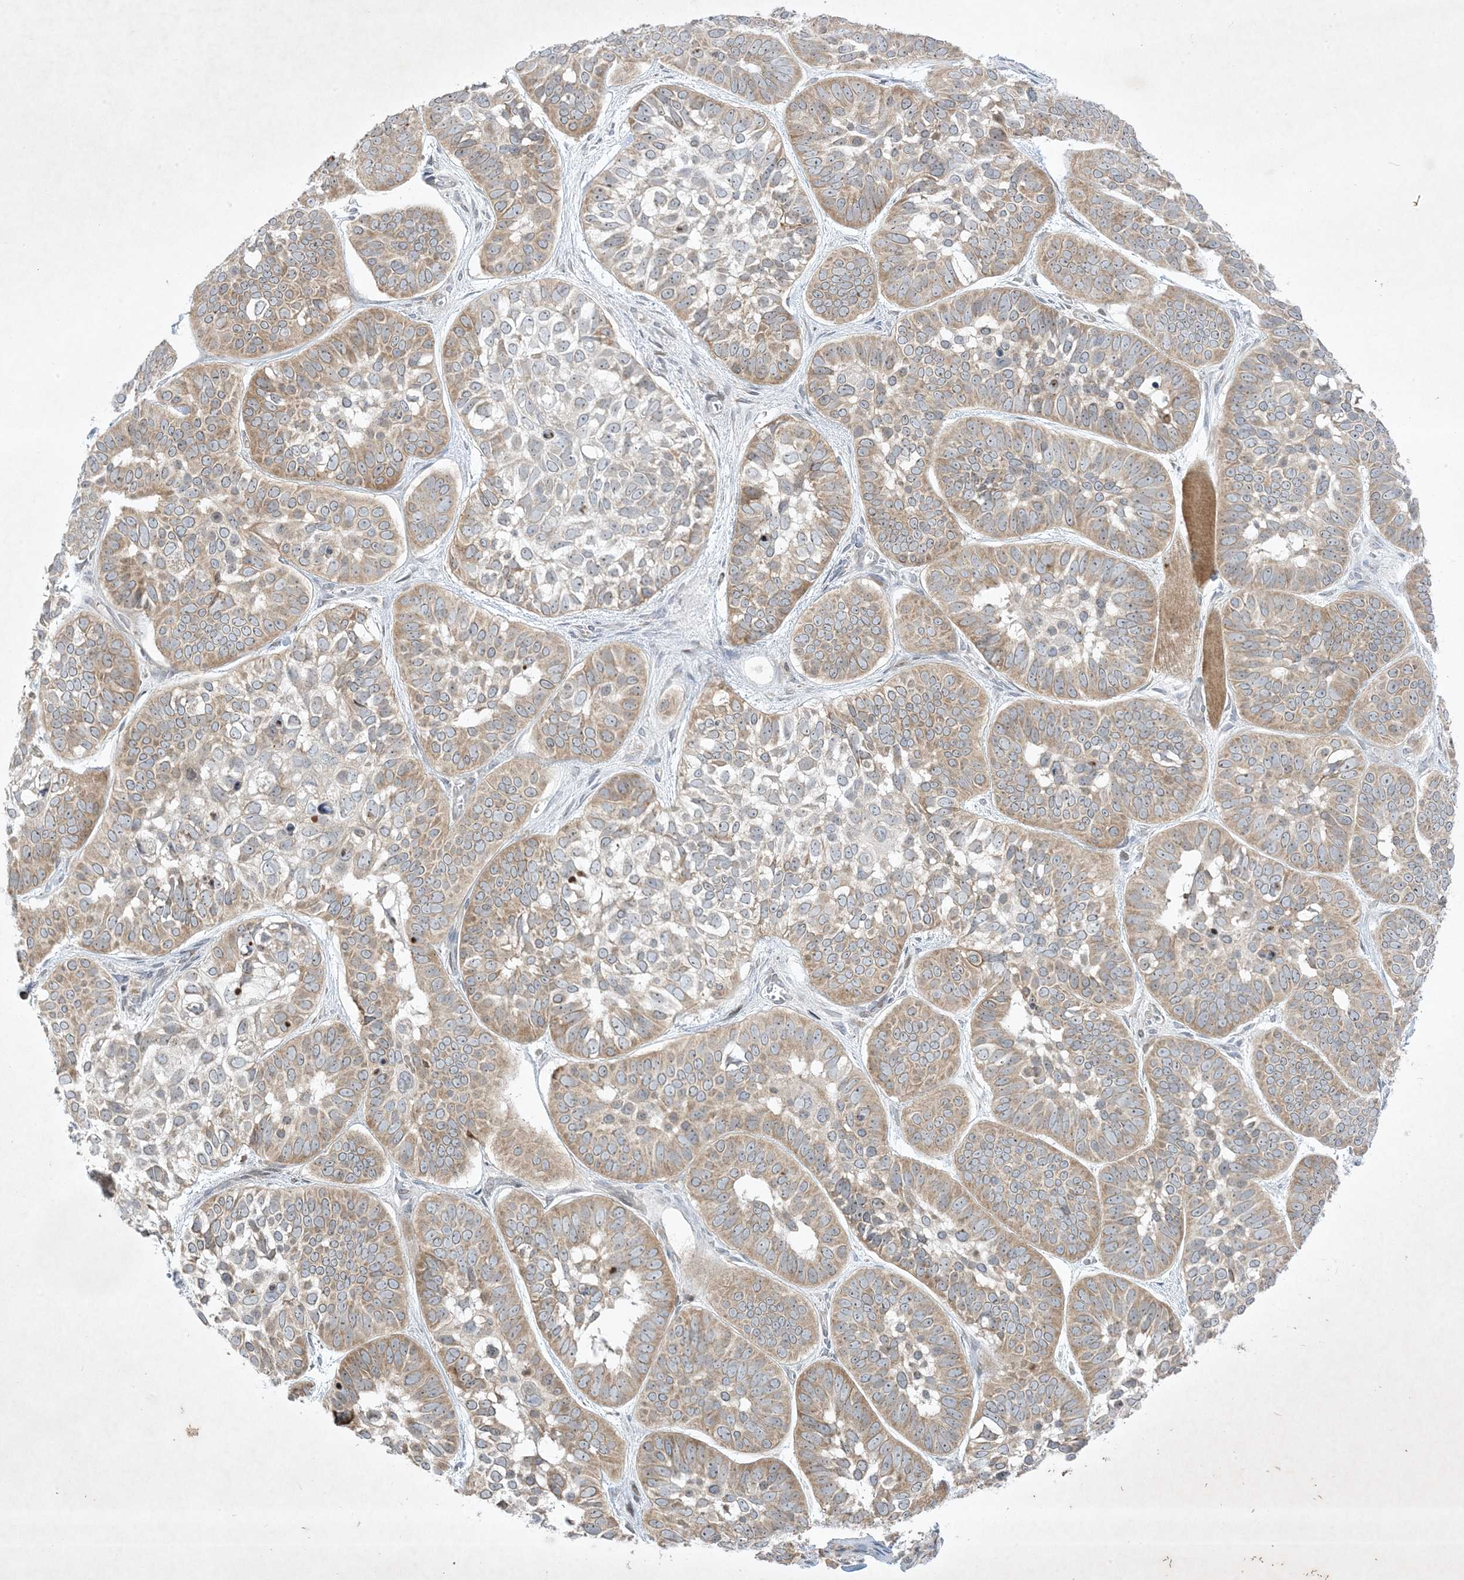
{"staining": {"intensity": "moderate", "quantity": ">75%", "location": "cytoplasmic/membranous"}, "tissue": "skin cancer", "cell_type": "Tumor cells", "image_type": "cancer", "snomed": [{"axis": "morphology", "description": "Basal cell carcinoma"}, {"axis": "topography", "description": "Skin"}], "caption": "Protein staining displays moderate cytoplasmic/membranous positivity in about >75% of tumor cells in skin cancer (basal cell carcinoma).", "gene": "SOGA3", "patient": {"sex": "male", "age": 62}}